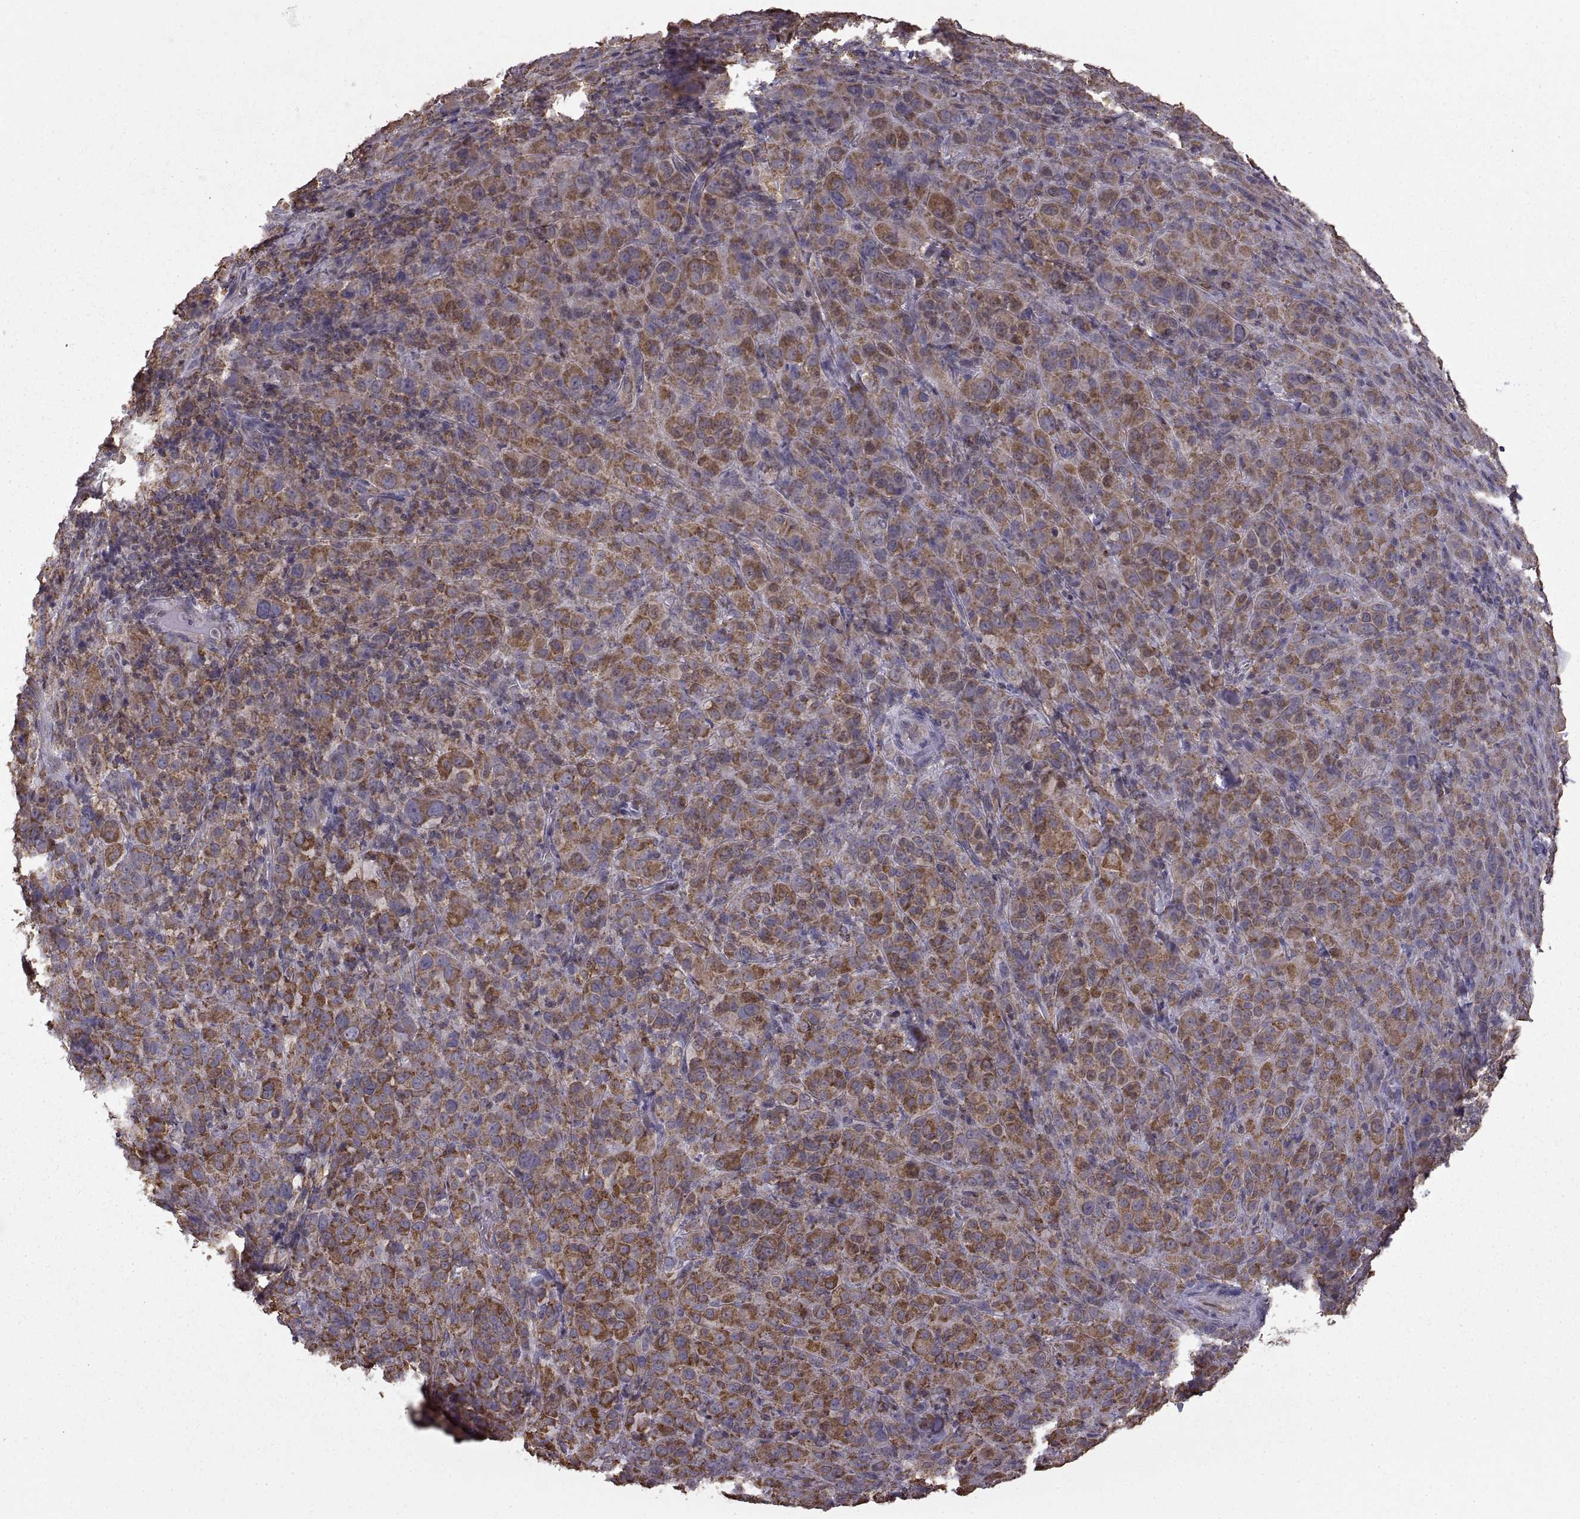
{"staining": {"intensity": "moderate", "quantity": "25%-75%", "location": "cytoplasmic/membranous"}, "tissue": "melanoma", "cell_type": "Tumor cells", "image_type": "cancer", "snomed": [{"axis": "morphology", "description": "Malignant melanoma, NOS"}, {"axis": "topography", "description": "Skin"}], "caption": "DAB (3,3'-diaminobenzidine) immunohistochemical staining of human malignant melanoma demonstrates moderate cytoplasmic/membranous protein positivity in about 25%-75% of tumor cells.", "gene": "PDIA3", "patient": {"sex": "female", "age": 87}}